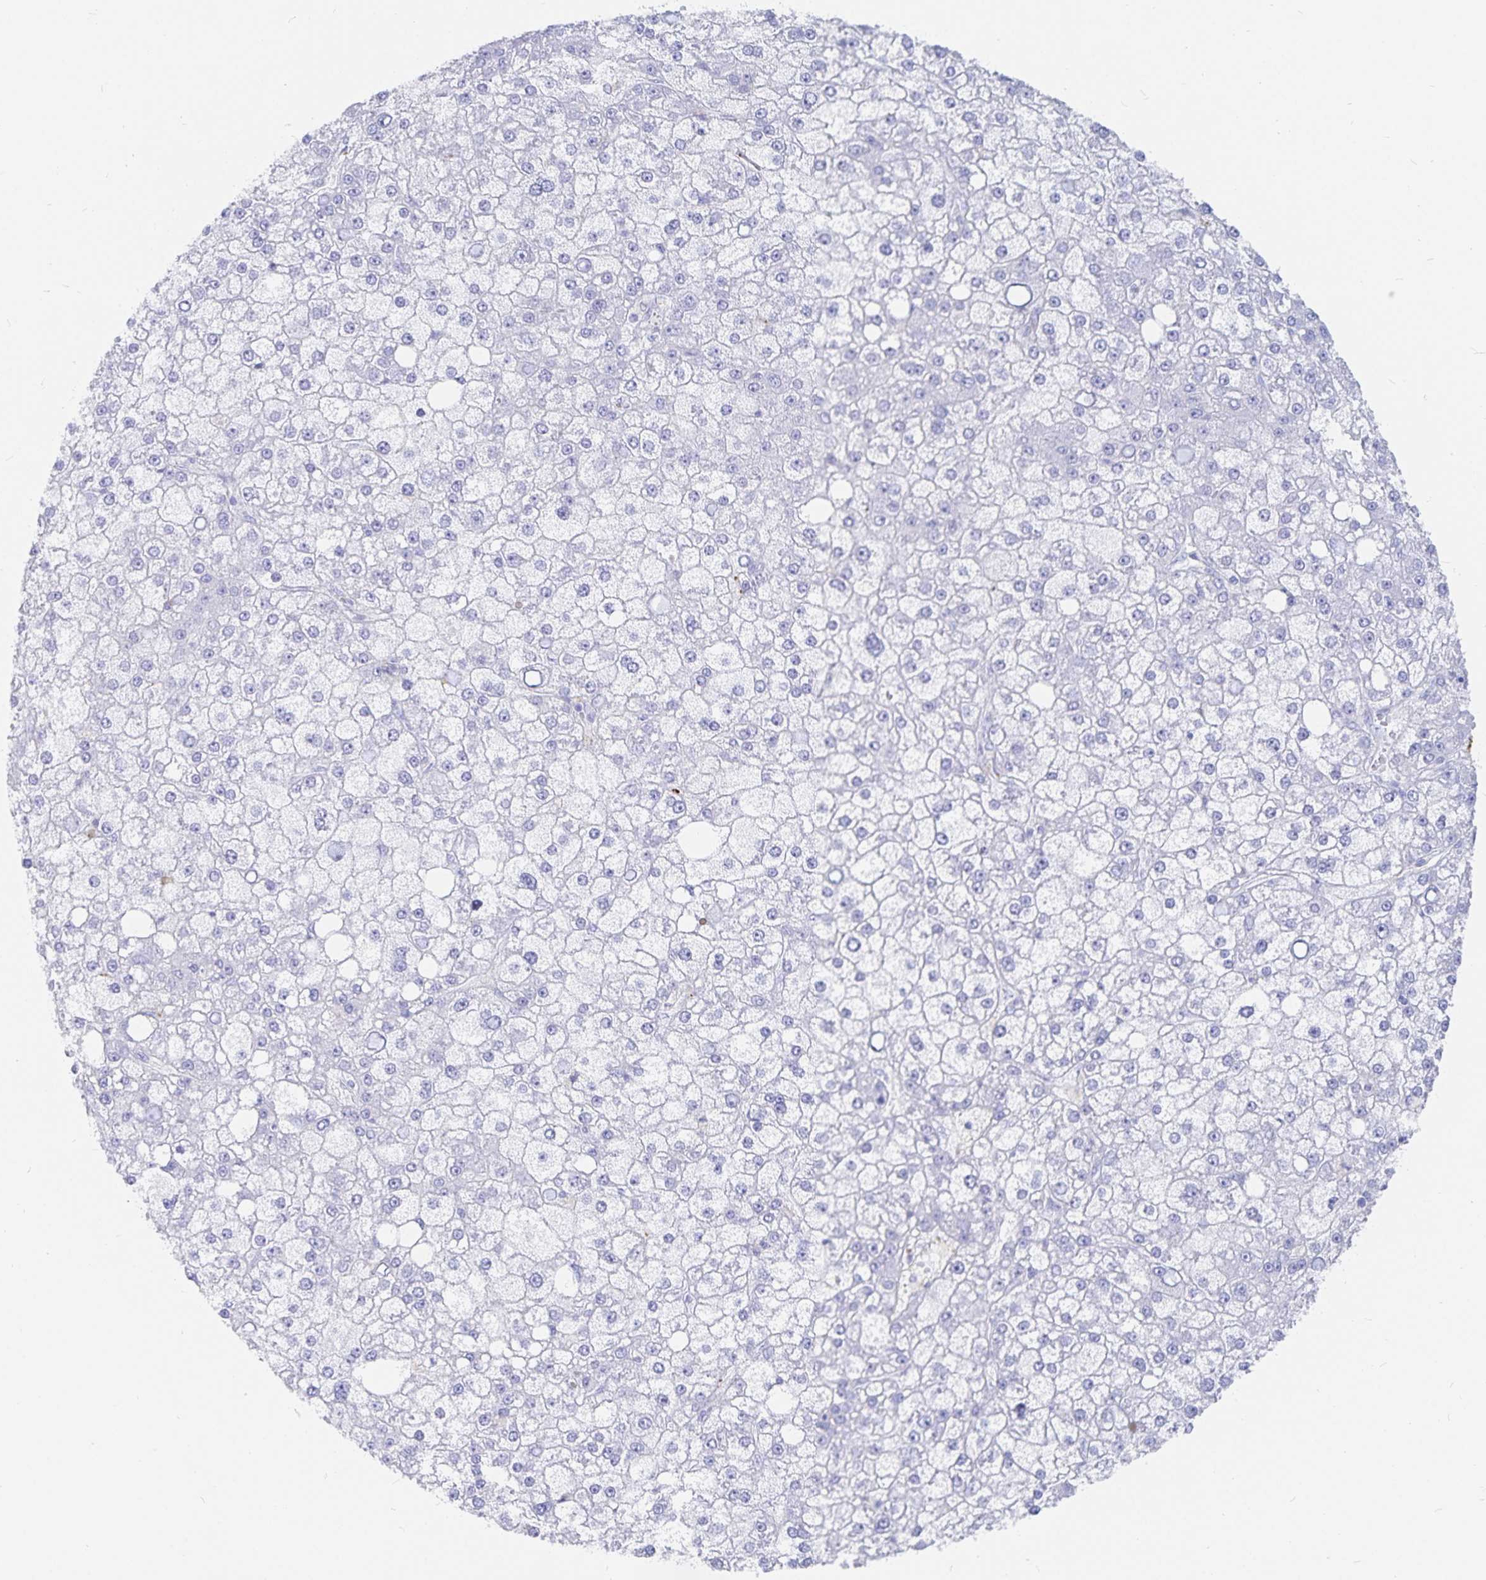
{"staining": {"intensity": "negative", "quantity": "none", "location": "none"}, "tissue": "liver cancer", "cell_type": "Tumor cells", "image_type": "cancer", "snomed": [{"axis": "morphology", "description": "Carcinoma, Hepatocellular, NOS"}, {"axis": "topography", "description": "Liver"}], "caption": "Immunohistochemistry (IHC) micrograph of liver cancer (hepatocellular carcinoma) stained for a protein (brown), which reveals no positivity in tumor cells.", "gene": "INSL5", "patient": {"sex": "male", "age": 67}}